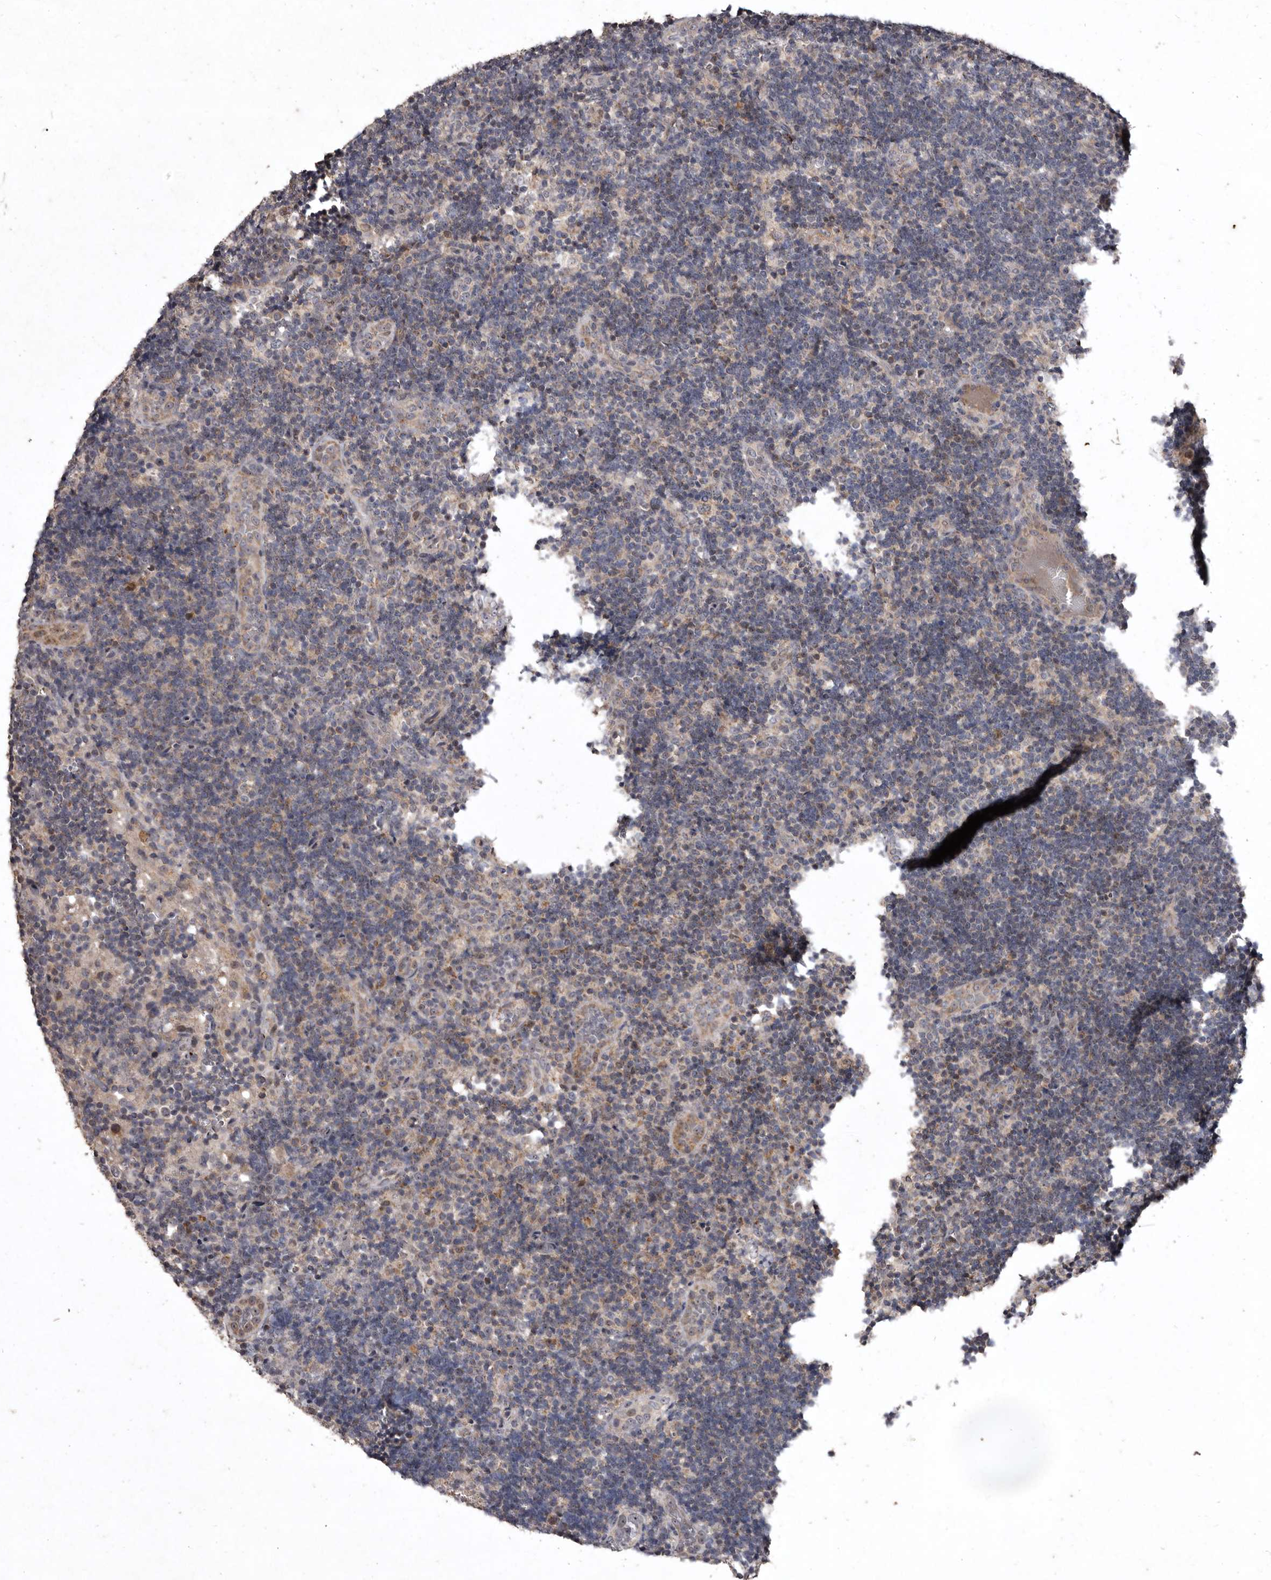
{"staining": {"intensity": "negative", "quantity": "none", "location": "none"}, "tissue": "lymph node", "cell_type": "Germinal center cells", "image_type": "normal", "snomed": [{"axis": "morphology", "description": "Normal tissue, NOS"}, {"axis": "topography", "description": "Lymph node"}], "caption": "Immunohistochemical staining of benign lymph node shows no significant expression in germinal center cells. (DAB immunohistochemistry (IHC) visualized using brightfield microscopy, high magnification).", "gene": "FLAD1", "patient": {"sex": "female", "age": 22}}